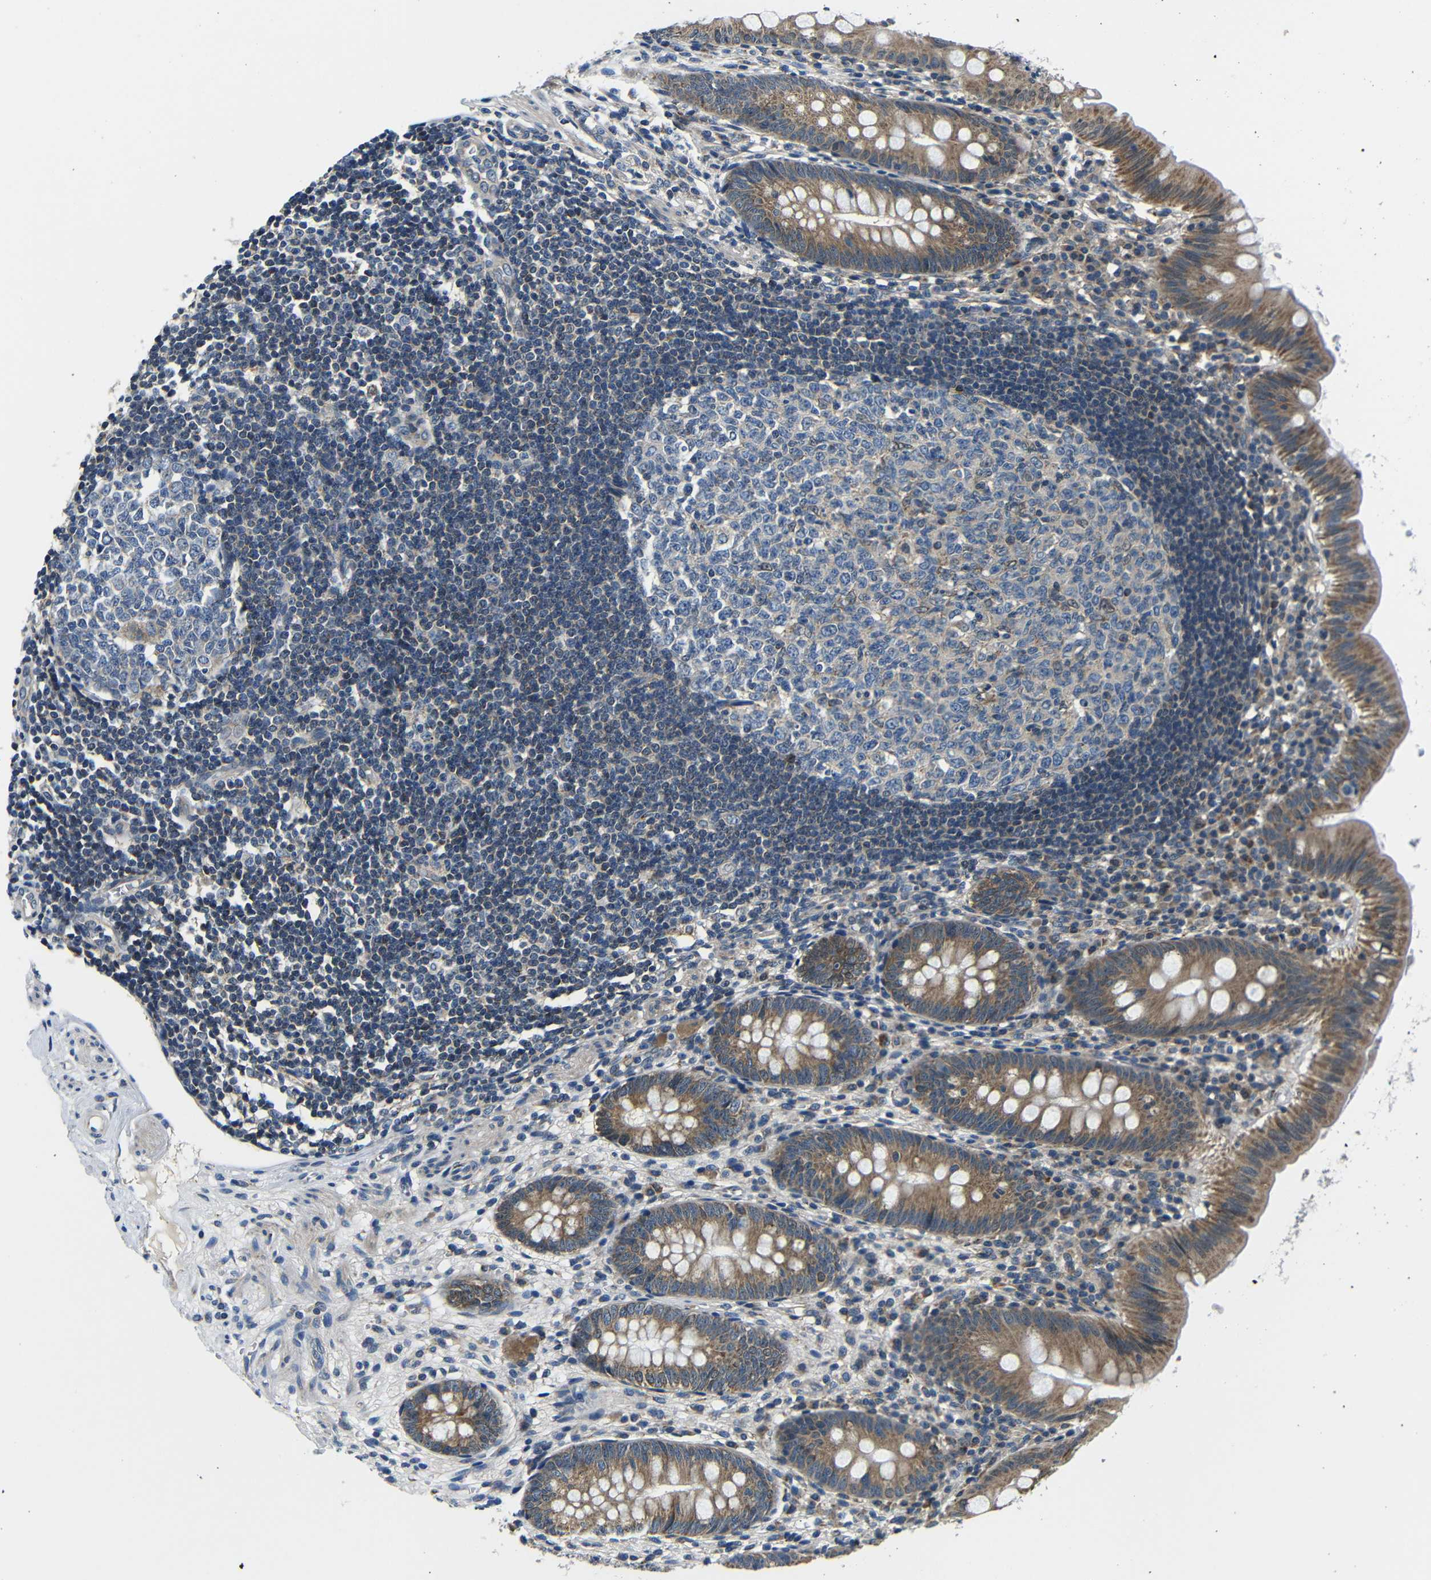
{"staining": {"intensity": "moderate", "quantity": ">75%", "location": "cytoplasmic/membranous"}, "tissue": "appendix", "cell_type": "Glandular cells", "image_type": "normal", "snomed": [{"axis": "morphology", "description": "Normal tissue, NOS"}, {"axis": "topography", "description": "Appendix"}], "caption": "This micrograph demonstrates immunohistochemistry (IHC) staining of benign appendix, with medium moderate cytoplasmic/membranous positivity in about >75% of glandular cells.", "gene": "FKBP14", "patient": {"sex": "male", "age": 56}}